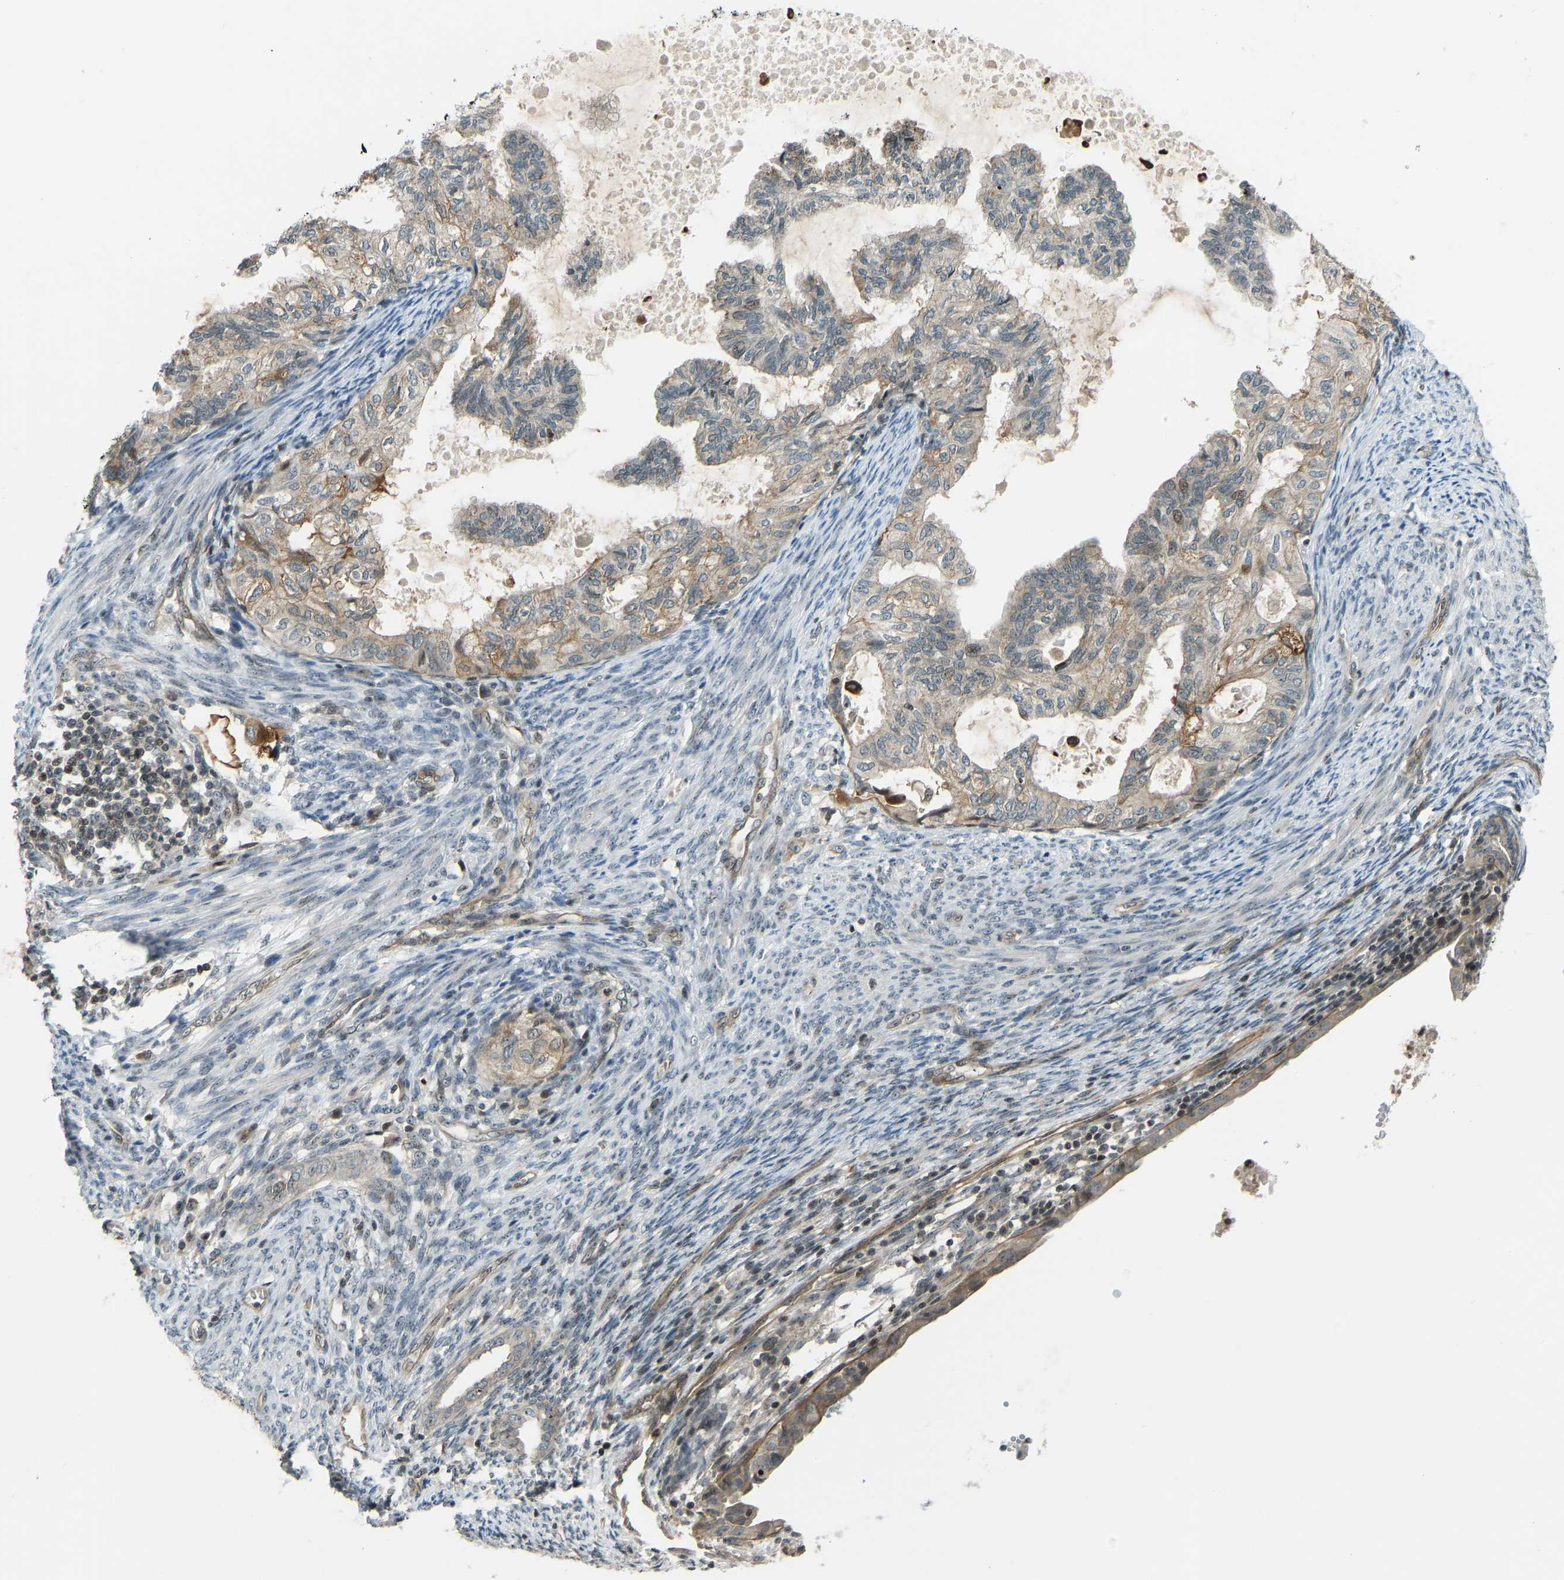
{"staining": {"intensity": "moderate", "quantity": "25%-75%", "location": "cytoplasmic/membranous"}, "tissue": "cervical cancer", "cell_type": "Tumor cells", "image_type": "cancer", "snomed": [{"axis": "morphology", "description": "Normal tissue, NOS"}, {"axis": "morphology", "description": "Adenocarcinoma, NOS"}, {"axis": "topography", "description": "Cervix"}, {"axis": "topography", "description": "Endometrium"}], "caption": "Immunohistochemical staining of cervical cancer reveals medium levels of moderate cytoplasmic/membranous expression in approximately 25%-75% of tumor cells. The staining was performed using DAB (3,3'-diaminobenzidine) to visualize the protein expression in brown, while the nuclei were stained in blue with hematoxylin (Magnification: 20x).", "gene": "SVOPL", "patient": {"sex": "female", "age": 86}}